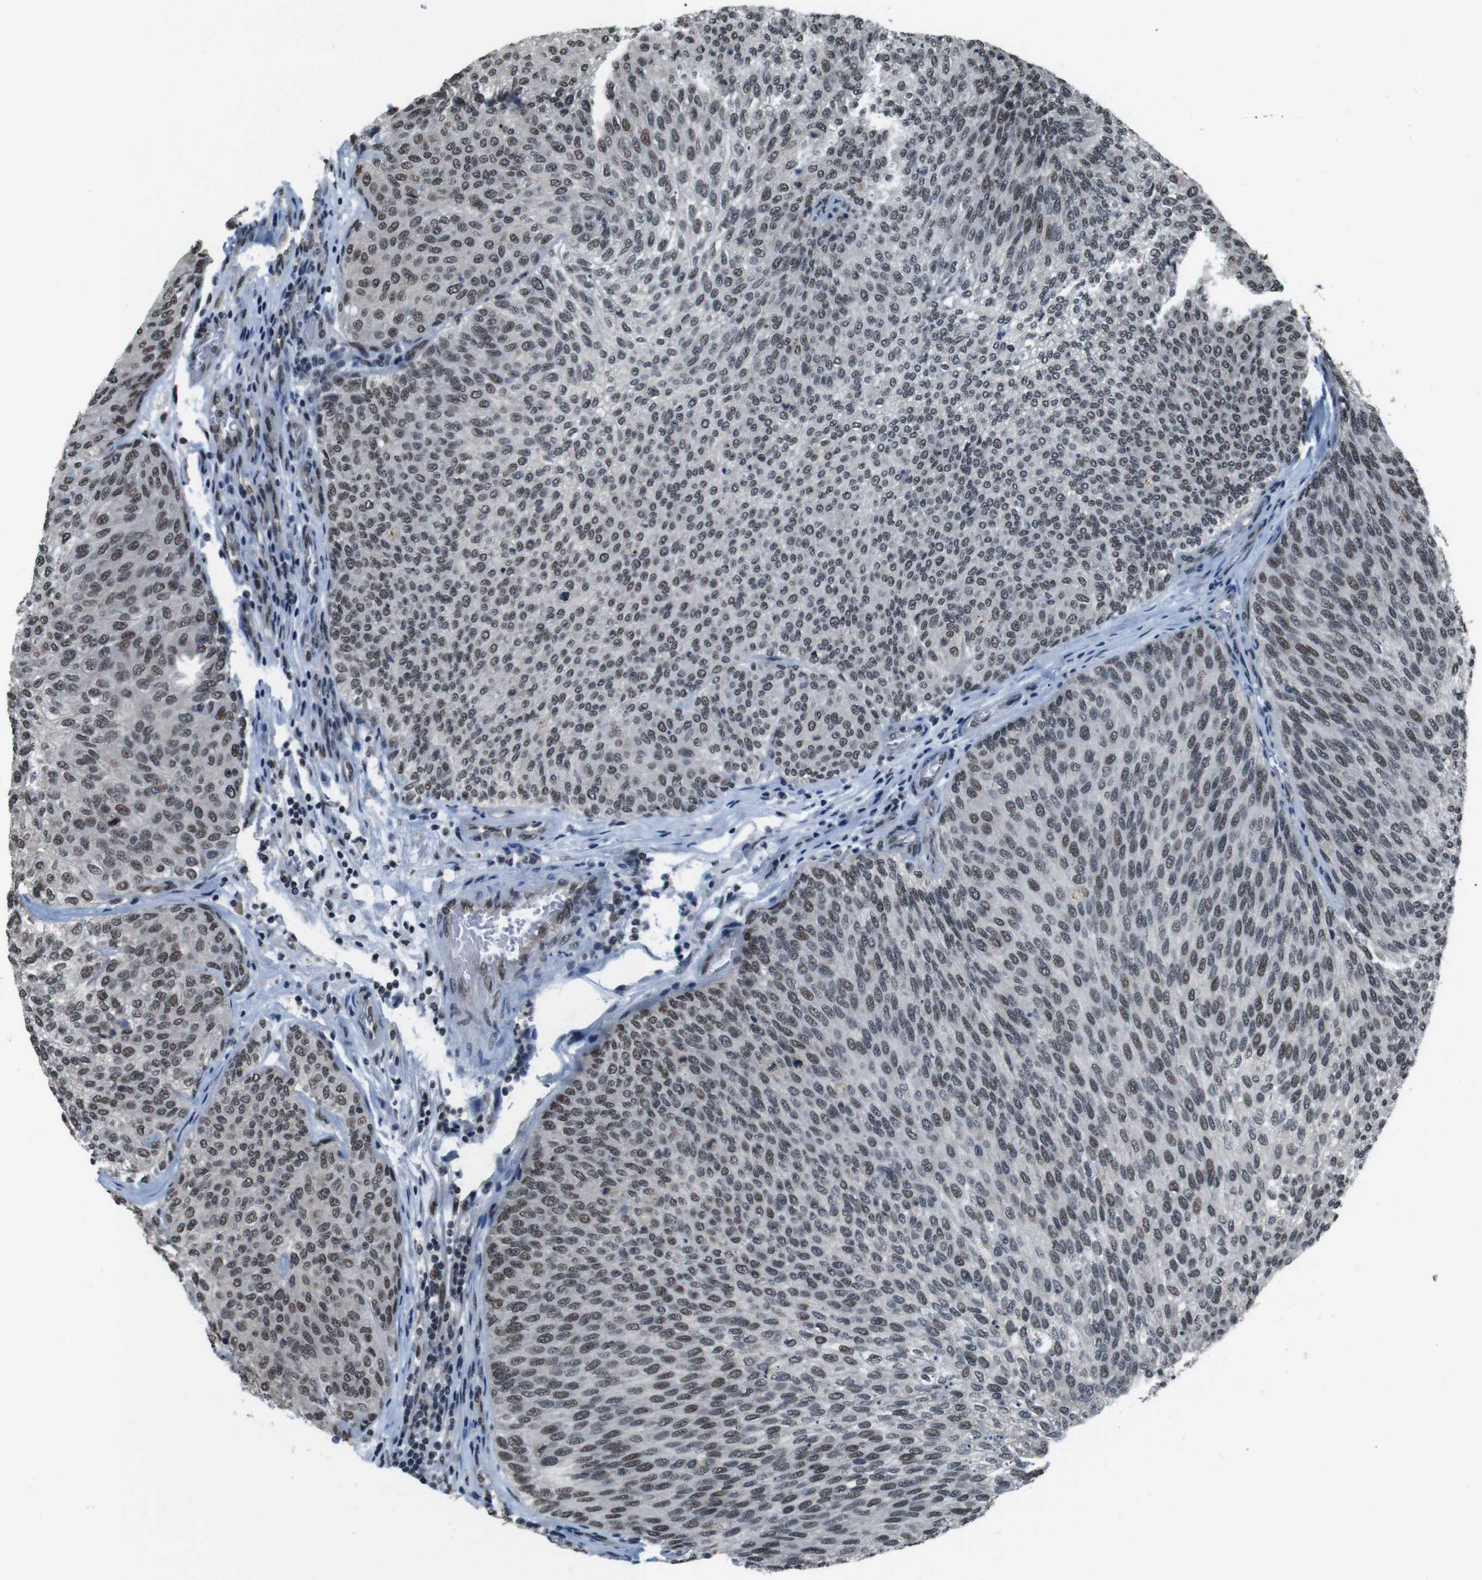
{"staining": {"intensity": "moderate", "quantity": ">75%", "location": "nuclear"}, "tissue": "urothelial cancer", "cell_type": "Tumor cells", "image_type": "cancer", "snomed": [{"axis": "morphology", "description": "Urothelial carcinoma, Low grade"}, {"axis": "topography", "description": "Urinary bladder"}], "caption": "Tumor cells reveal moderate nuclear positivity in about >75% of cells in urothelial cancer.", "gene": "NR4A2", "patient": {"sex": "female", "age": 79}}